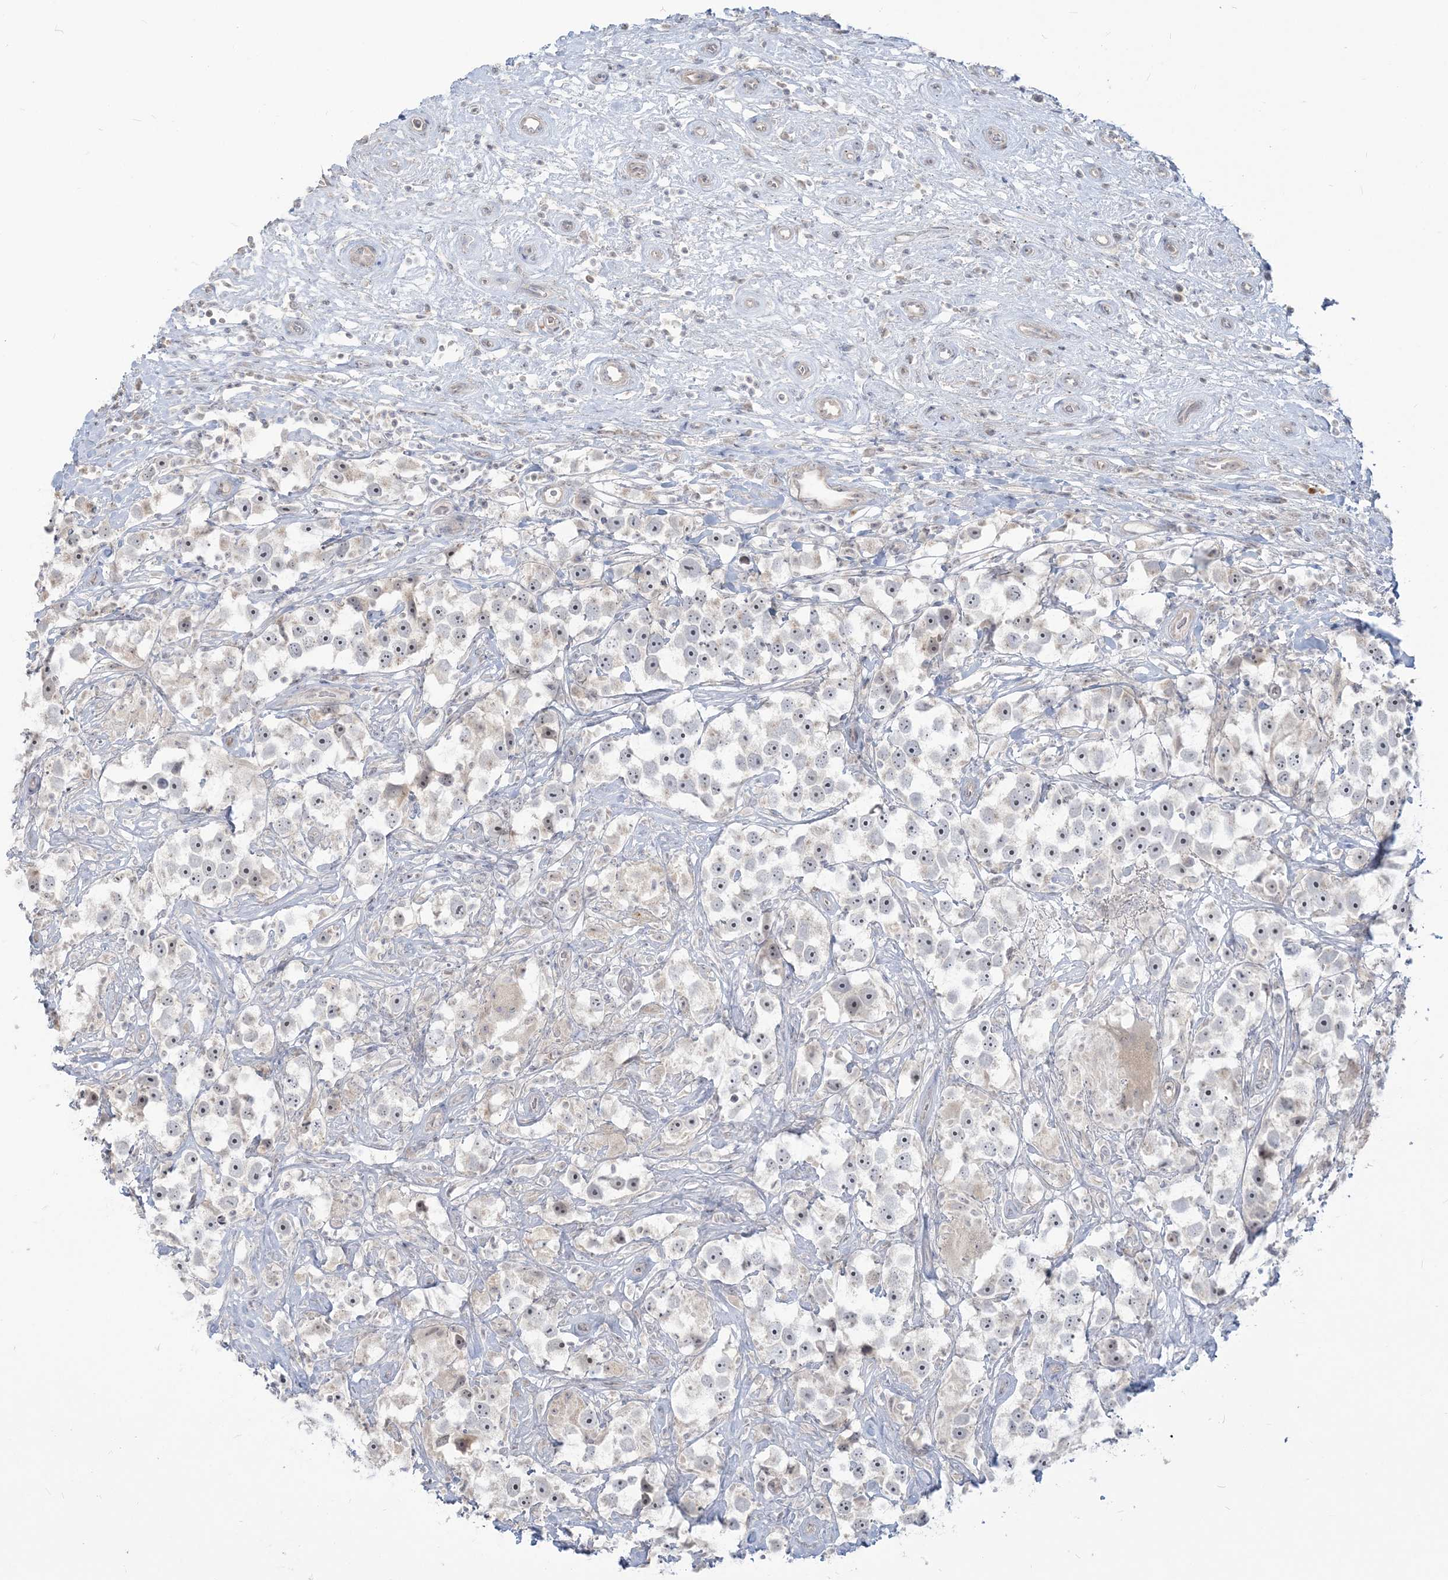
{"staining": {"intensity": "weak", "quantity": "25%-75%", "location": "nuclear"}, "tissue": "testis cancer", "cell_type": "Tumor cells", "image_type": "cancer", "snomed": [{"axis": "morphology", "description": "Seminoma, NOS"}, {"axis": "topography", "description": "Testis"}], "caption": "Human seminoma (testis) stained for a protein (brown) shows weak nuclear positive positivity in about 25%-75% of tumor cells.", "gene": "SDAD1", "patient": {"sex": "male", "age": 49}}